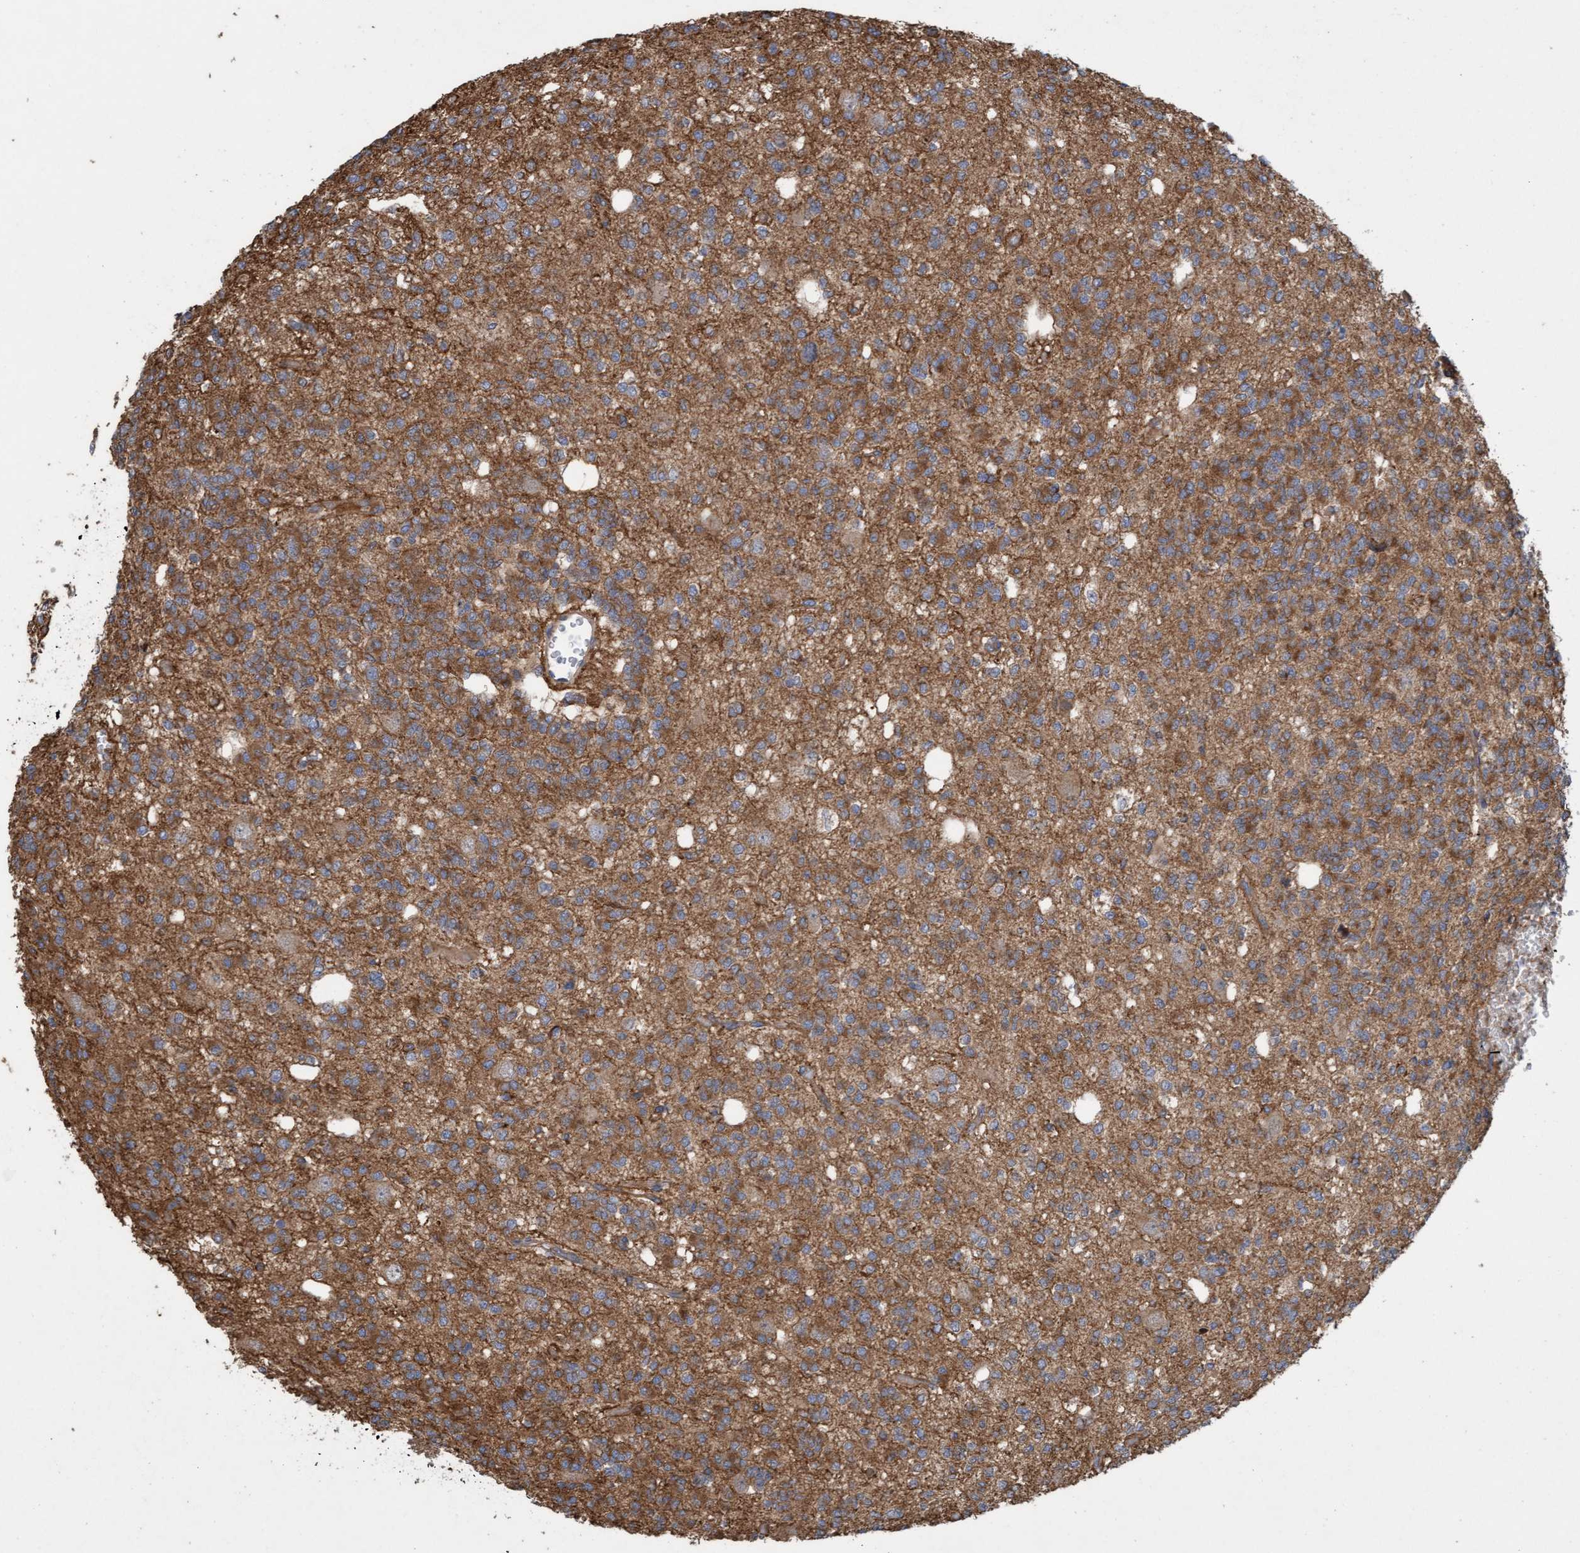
{"staining": {"intensity": "moderate", "quantity": ">75%", "location": "cytoplasmic/membranous"}, "tissue": "glioma", "cell_type": "Tumor cells", "image_type": "cancer", "snomed": [{"axis": "morphology", "description": "Glioma, malignant, Low grade"}, {"axis": "topography", "description": "Brain"}], "caption": "Glioma stained with a brown dye displays moderate cytoplasmic/membranous positive expression in approximately >75% of tumor cells.", "gene": "DDHD2", "patient": {"sex": "male", "age": 38}}